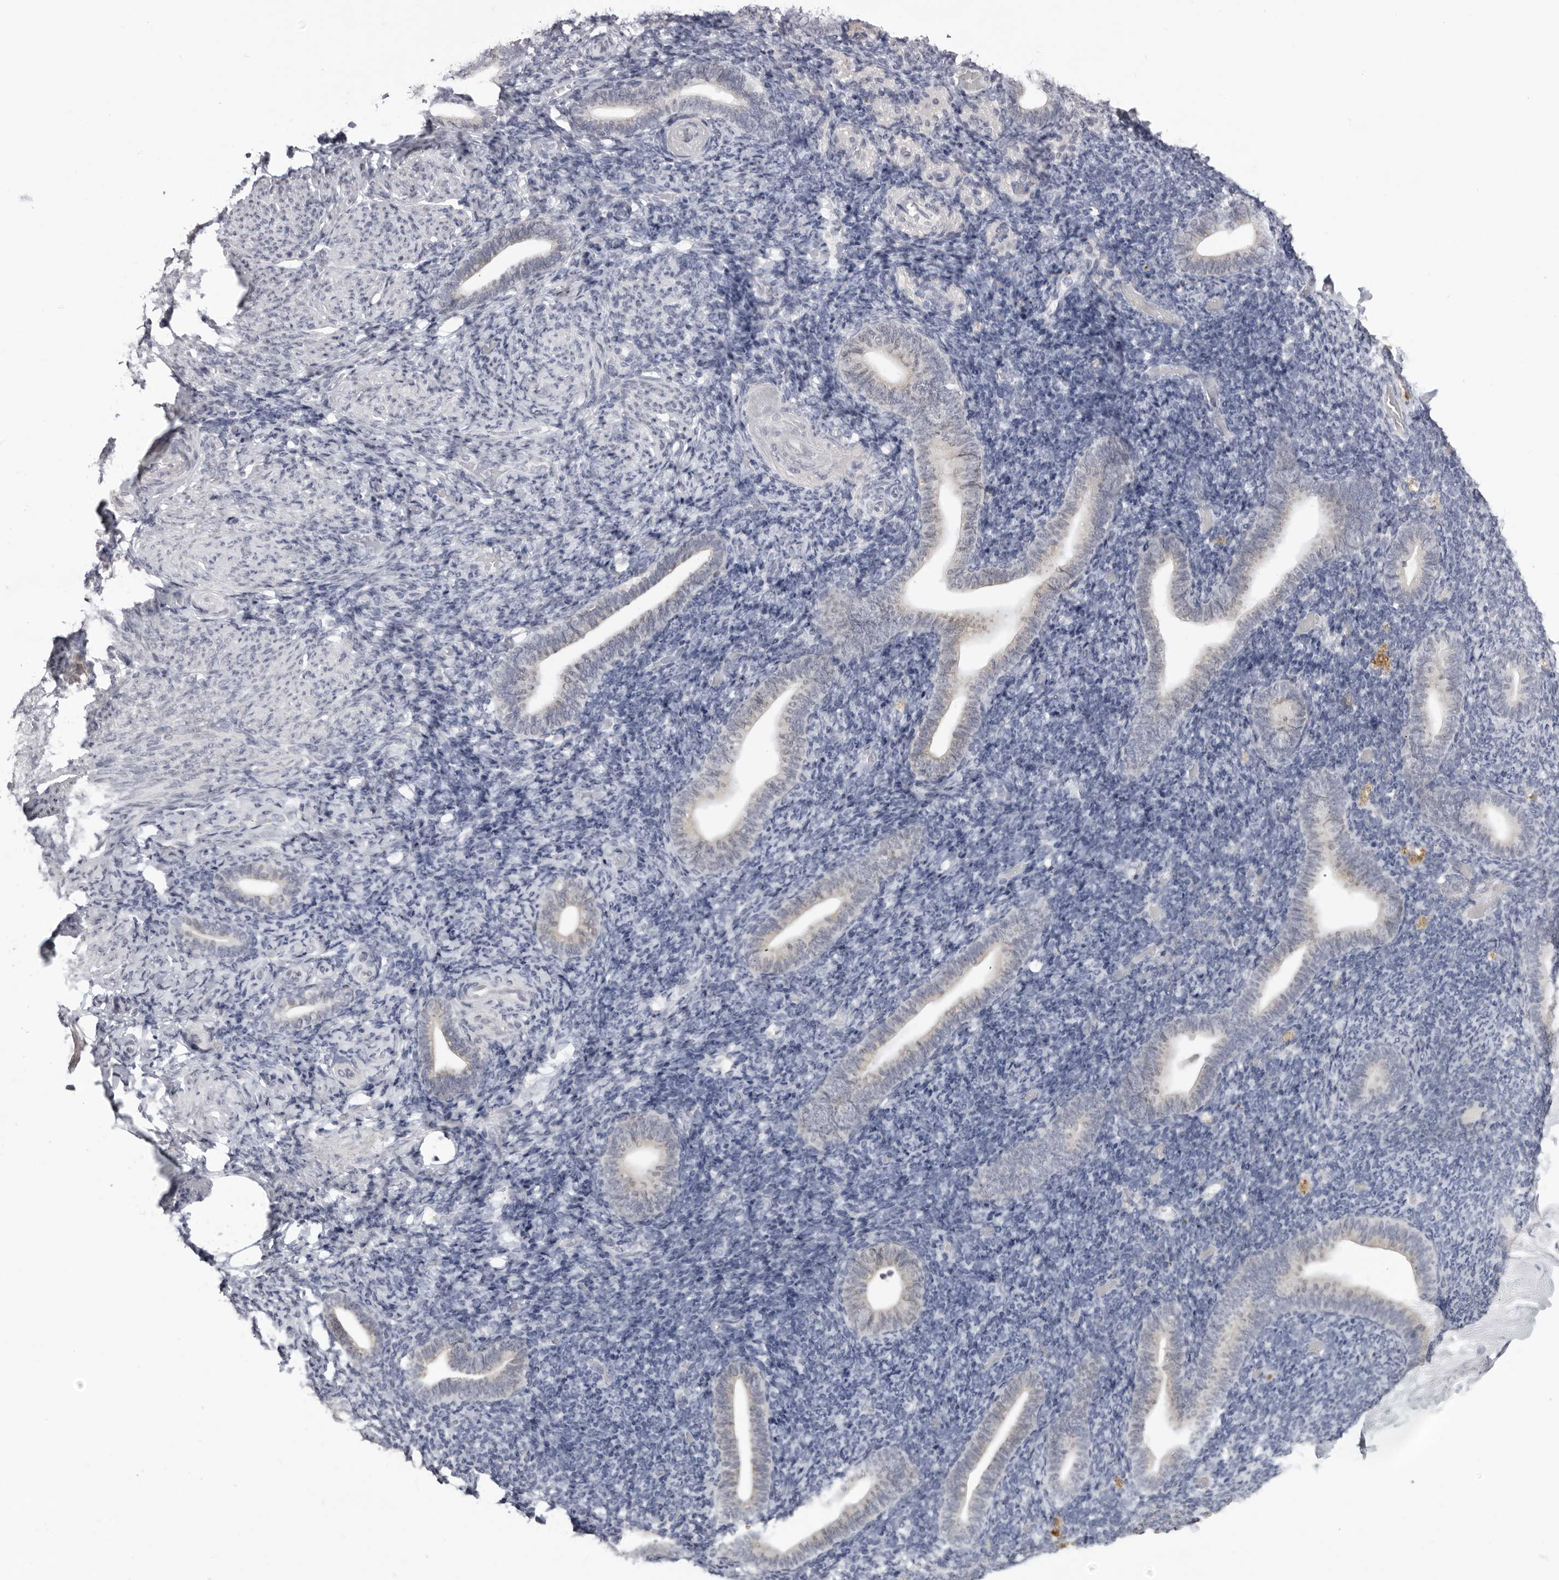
{"staining": {"intensity": "negative", "quantity": "none", "location": "none"}, "tissue": "endometrium", "cell_type": "Cells in endometrial stroma", "image_type": "normal", "snomed": [{"axis": "morphology", "description": "Normal tissue, NOS"}, {"axis": "topography", "description": "Endometrium"}], "caption": "The image demonstrates no significant expression in cells in endometrial stroma of endometrium.", "gene": "ACP6", "patient": {"sex": "female", "age": 51}}